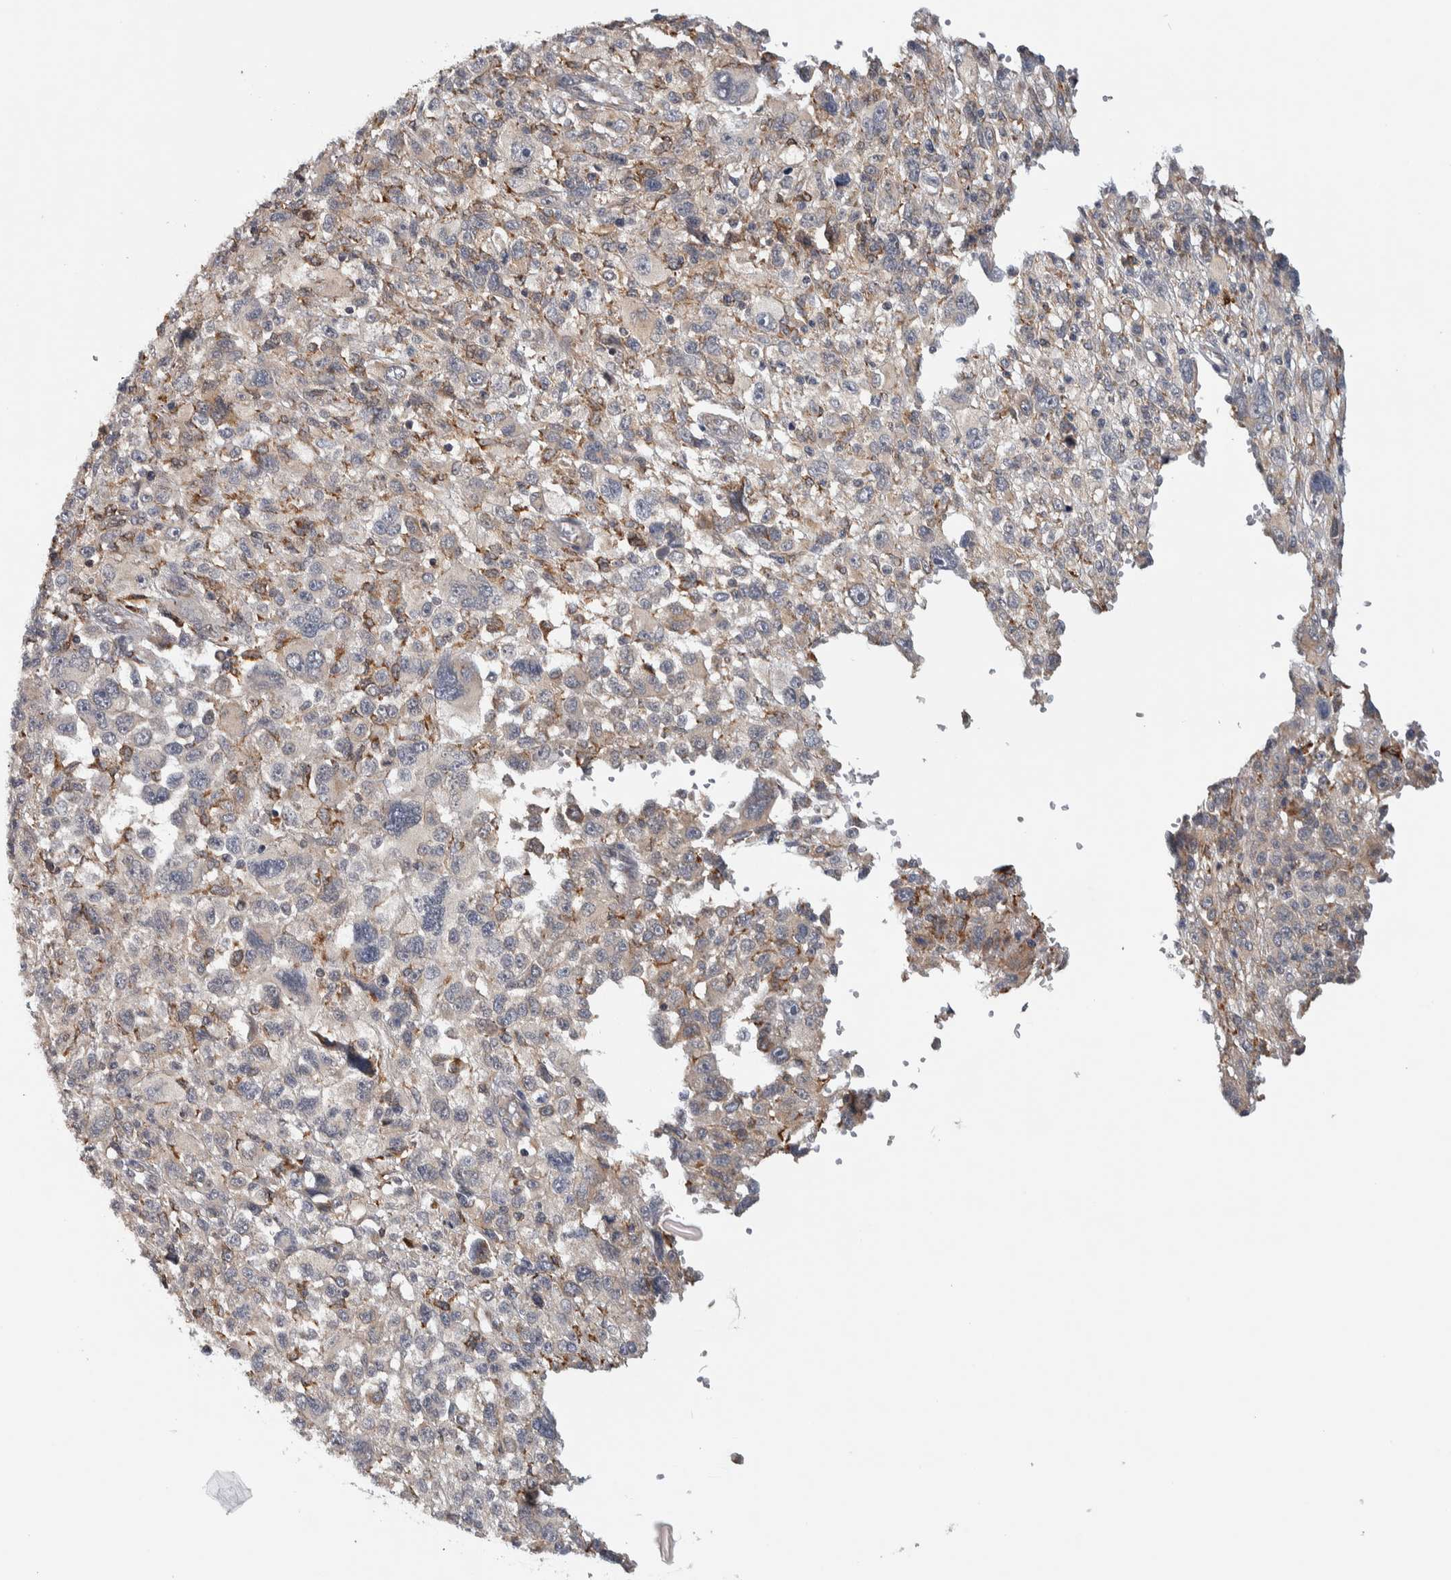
{"staining": {"intensity": "negative", "quantity": "none", "location": "none"}, "tissue": "melanoma", "cell_type": "Tumor cells", "image_type": "cancer", "snomed": [{"axis": "morphology", "description": "Malignant melanoma, NOS"}, {"axis": "topography", "description": "Skin"}], "caption": "The image demonstrates no significant expression in tumor cells of melanoma.", "gene": "ADPRM", "patient": {"sex": "female", "age": 55}}